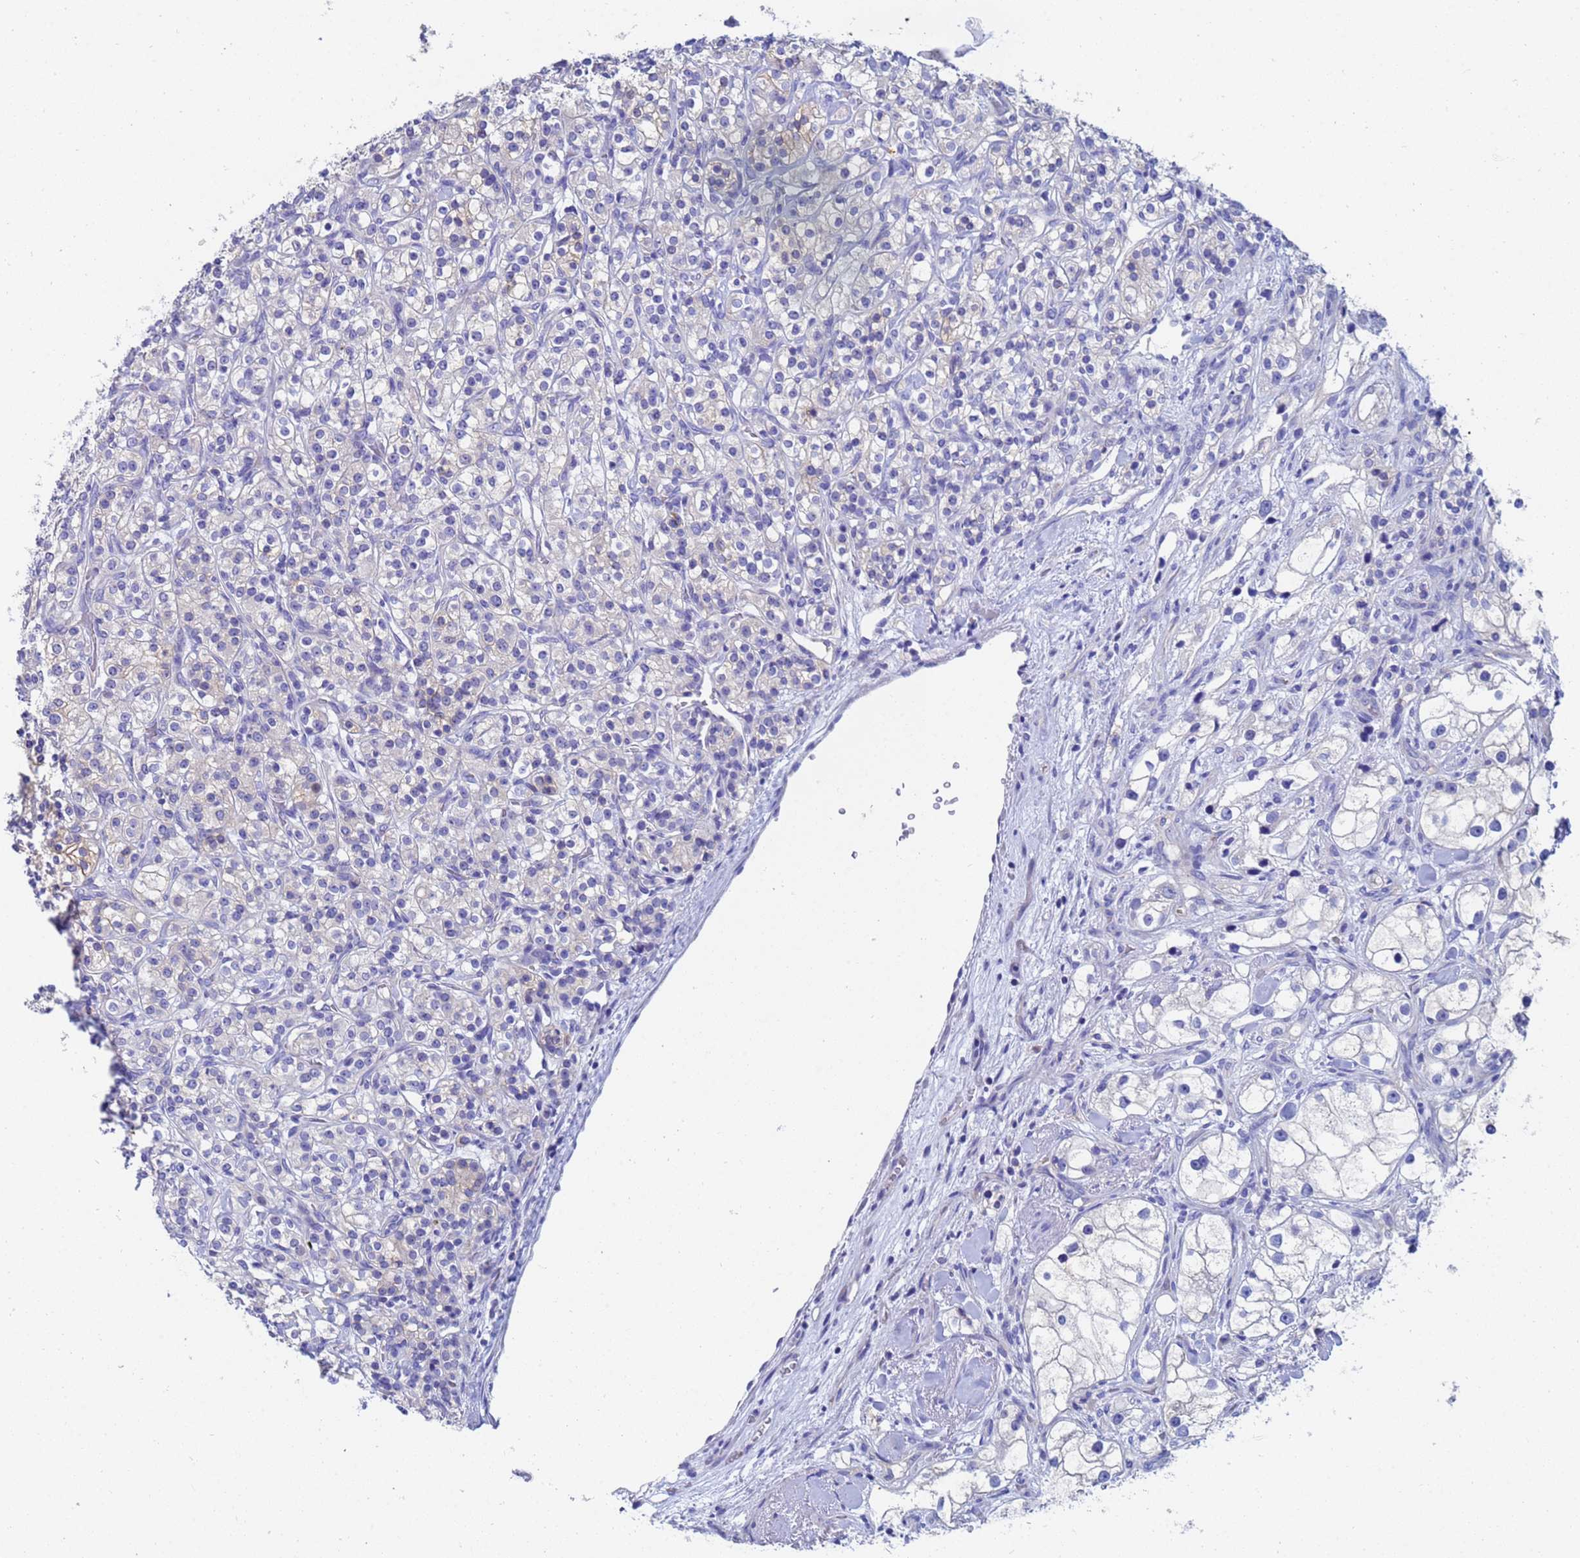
{"staining": {"intensity": "negative", "quantity": "none", "location": "none"}, "tissue": "renal cancer", "cell_type": "Tumor cells", "image_type": "cancer", "snomed": [{"axis": "morphology", "description": "Adenocarcinoma, NOS"}, {"axis": "topography", "description": "Kidney"}], "caption": "Tumor cells show no significant positivity in renal cancer (adenocarcinoma).", "gene": "UBE2O", "patient": {"sex": "male", "age": 77}}